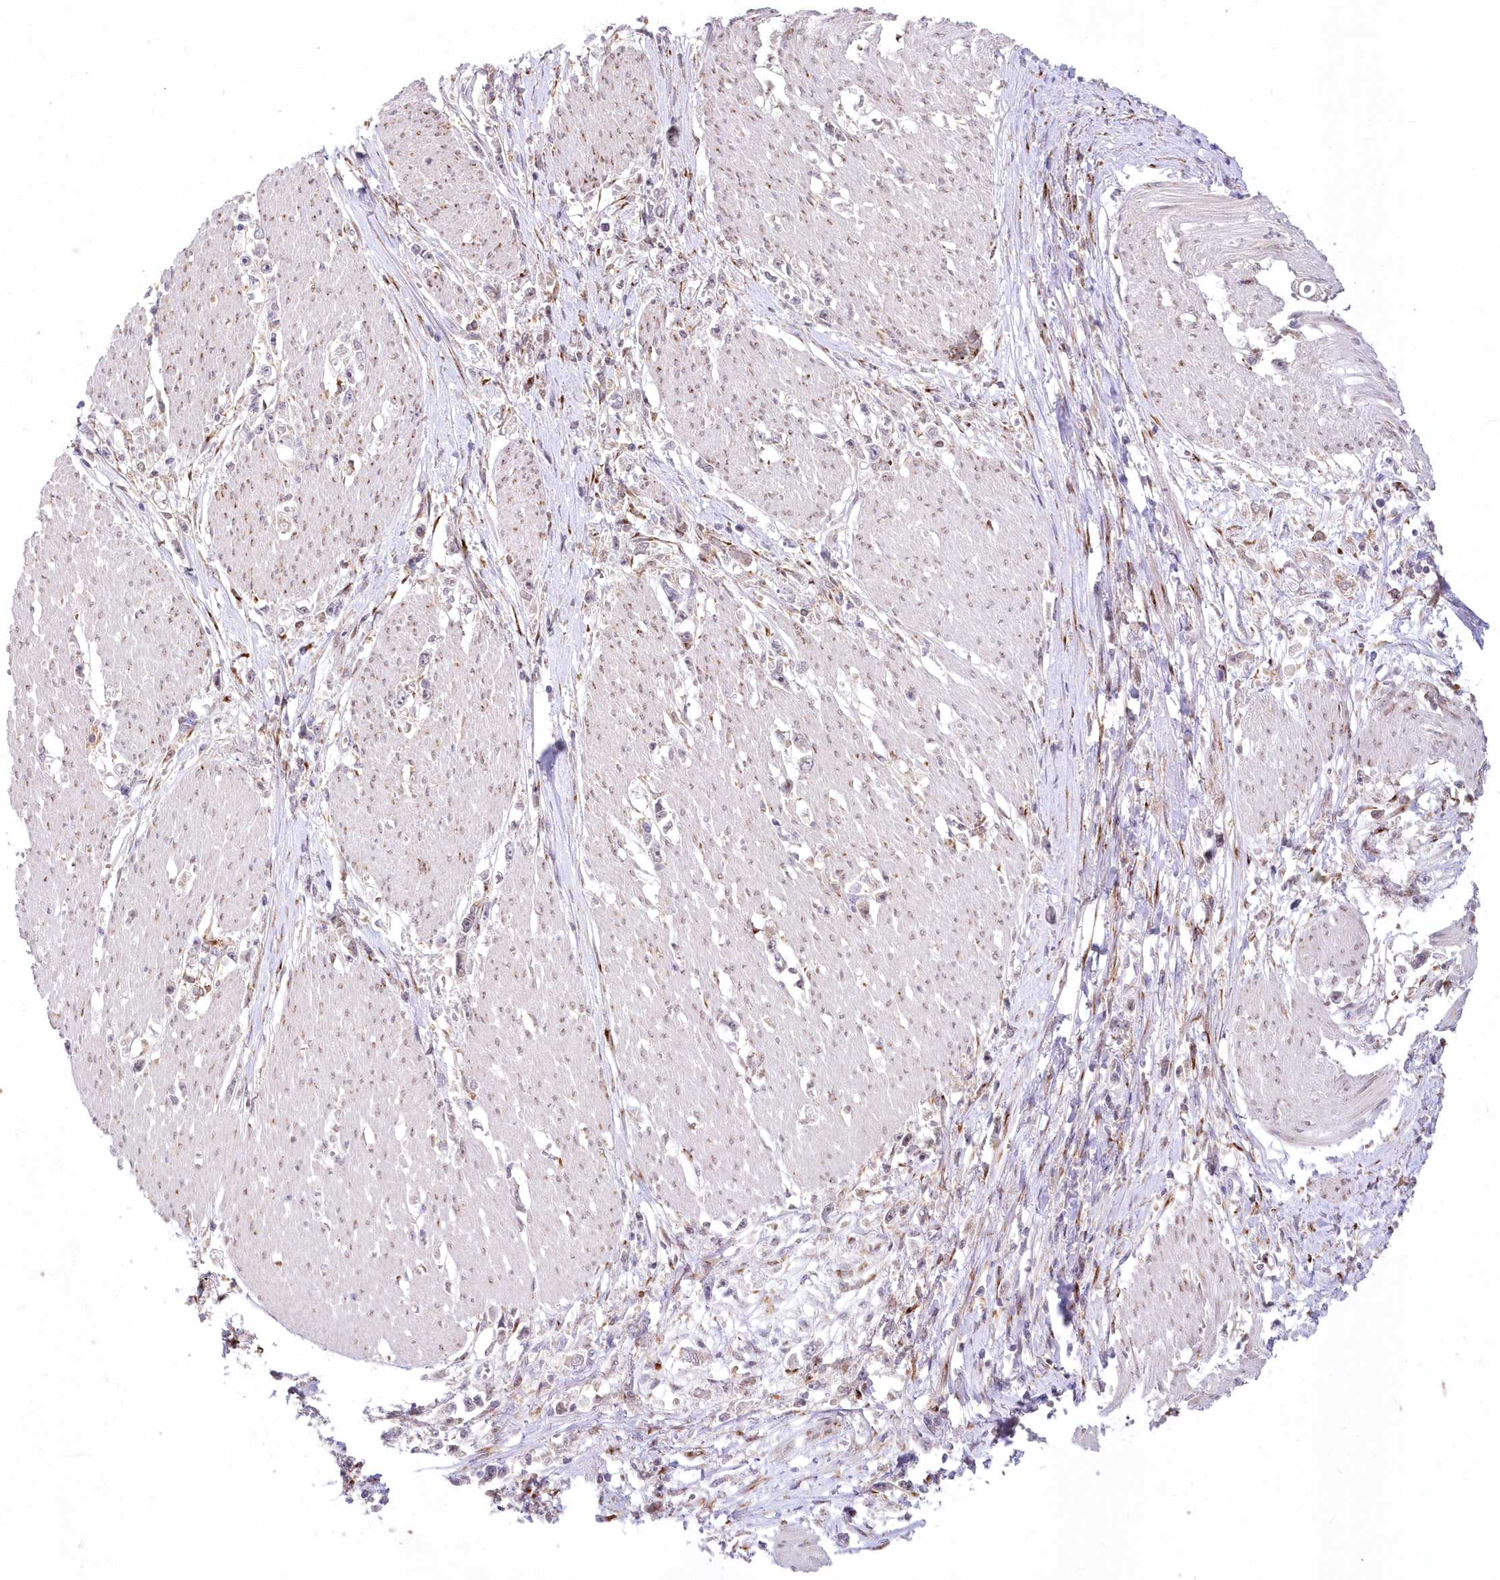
{"staining": {"intensity": "negative", "quantity": "none", "location": "none"}, "tissue": "stomach cancer", "cell_type": "Tumor cells", "image_type": "cancer", "snomed": [{"axis": "morphology", "description": "Adenocarcinoma, NOS"}, {"axis": "topography", "description": "Stomach"}], "caption": "IHC micrograph of neoplastic tissue: human stomach cancer (adenocarcinoma) stained with DAB exhibits no significant protein expression in tumor cells. (DAB IHC visualized using brightfield microscopy, high magnification).", "gene": "LDB1", "patient": {"sex": "female", "age": 59}}